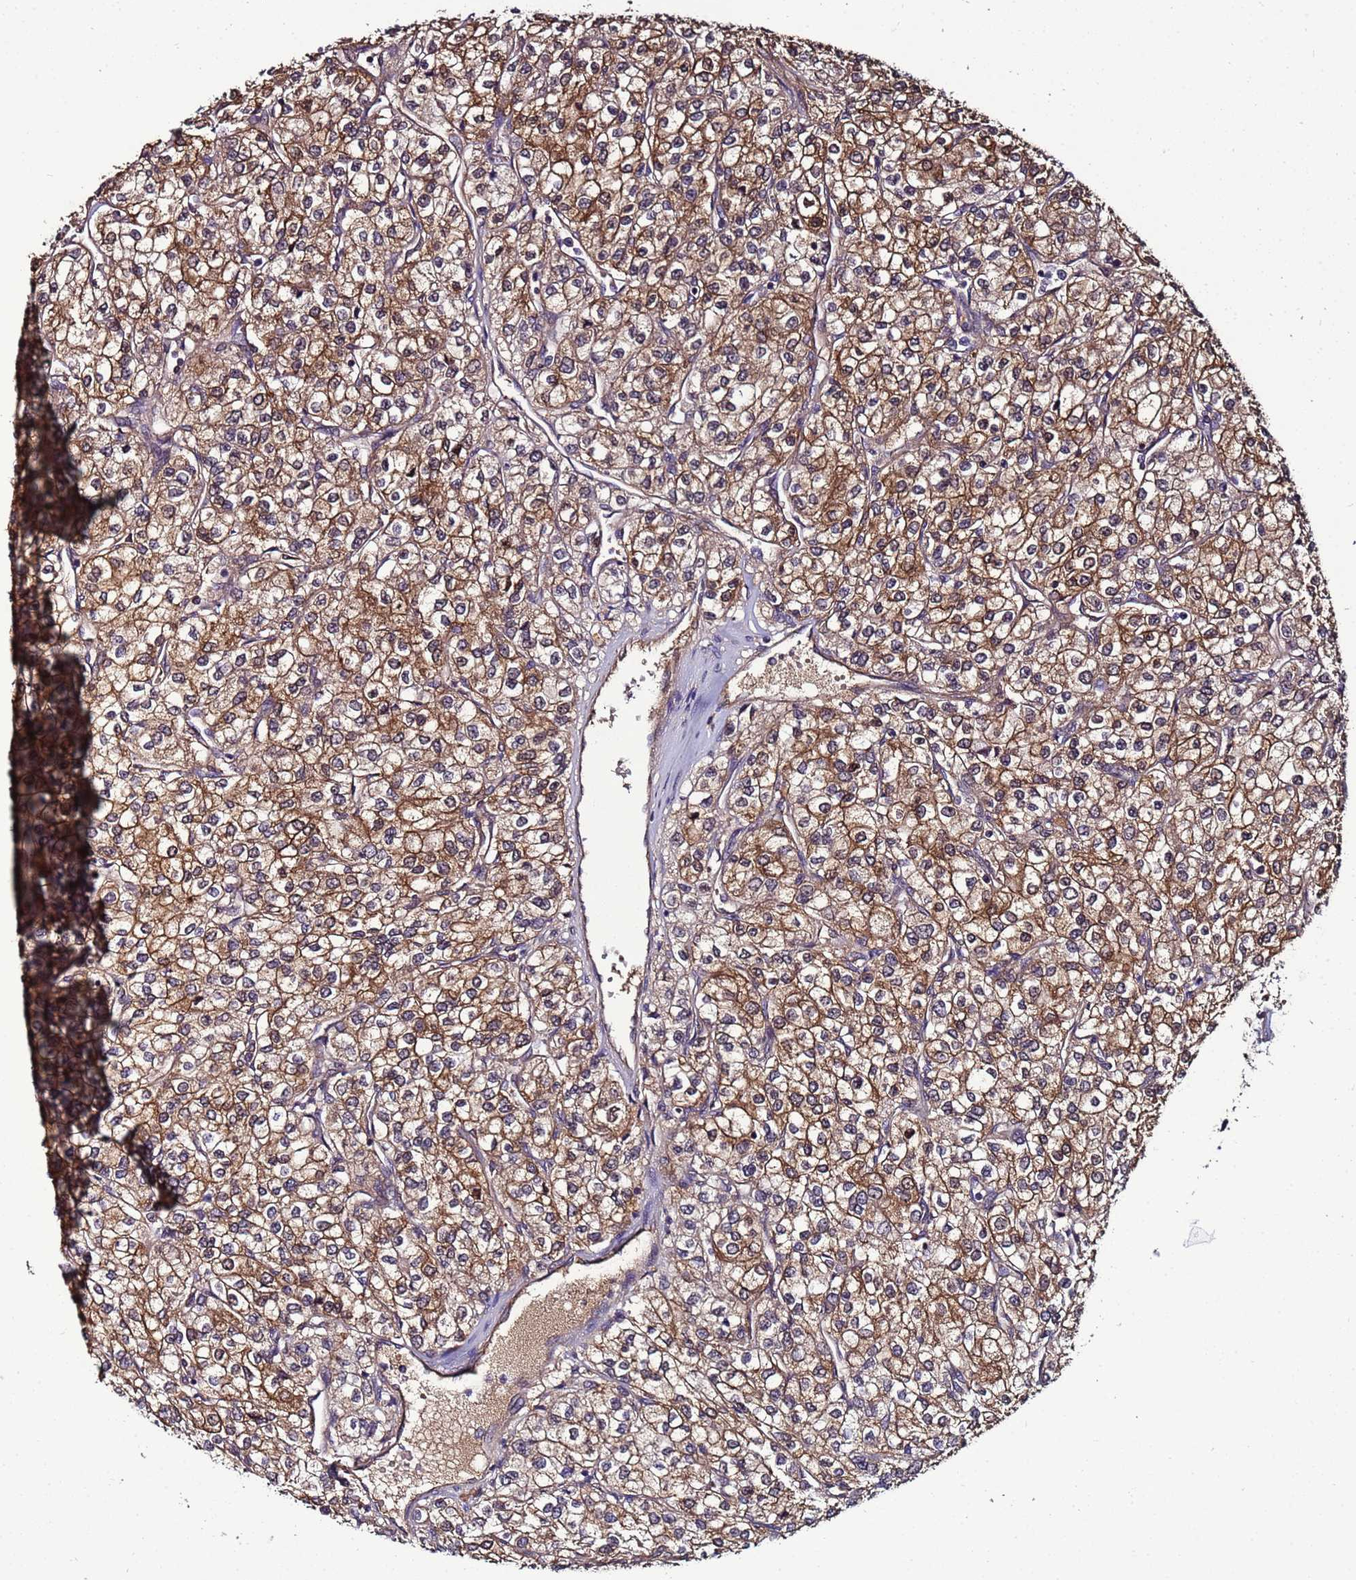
{"staining": {"intensity": "moderate", "quantity": ">75%", "location": "cytoplasmic/membranous"}, "tissue": "renal cancer", "cell_type": "Tumor cells", "image_type": "cancer", "snomed": [{"axis": "morphology", "description": "Adenocarcinoma, NOS"}, {"axis": "topography", "description": "Kidney"}], "caption": "A high-resolution micrograph shows IHC staining of adenocarcinoma (renal), which shows moderate cytoplasmic/membranous expression in approximately >75% of tumor cells. (Brightfield microscopy of DAB IHC at high magnification).", "gene": "NAXE", "patient": {"sex": "male", "age": 80}}